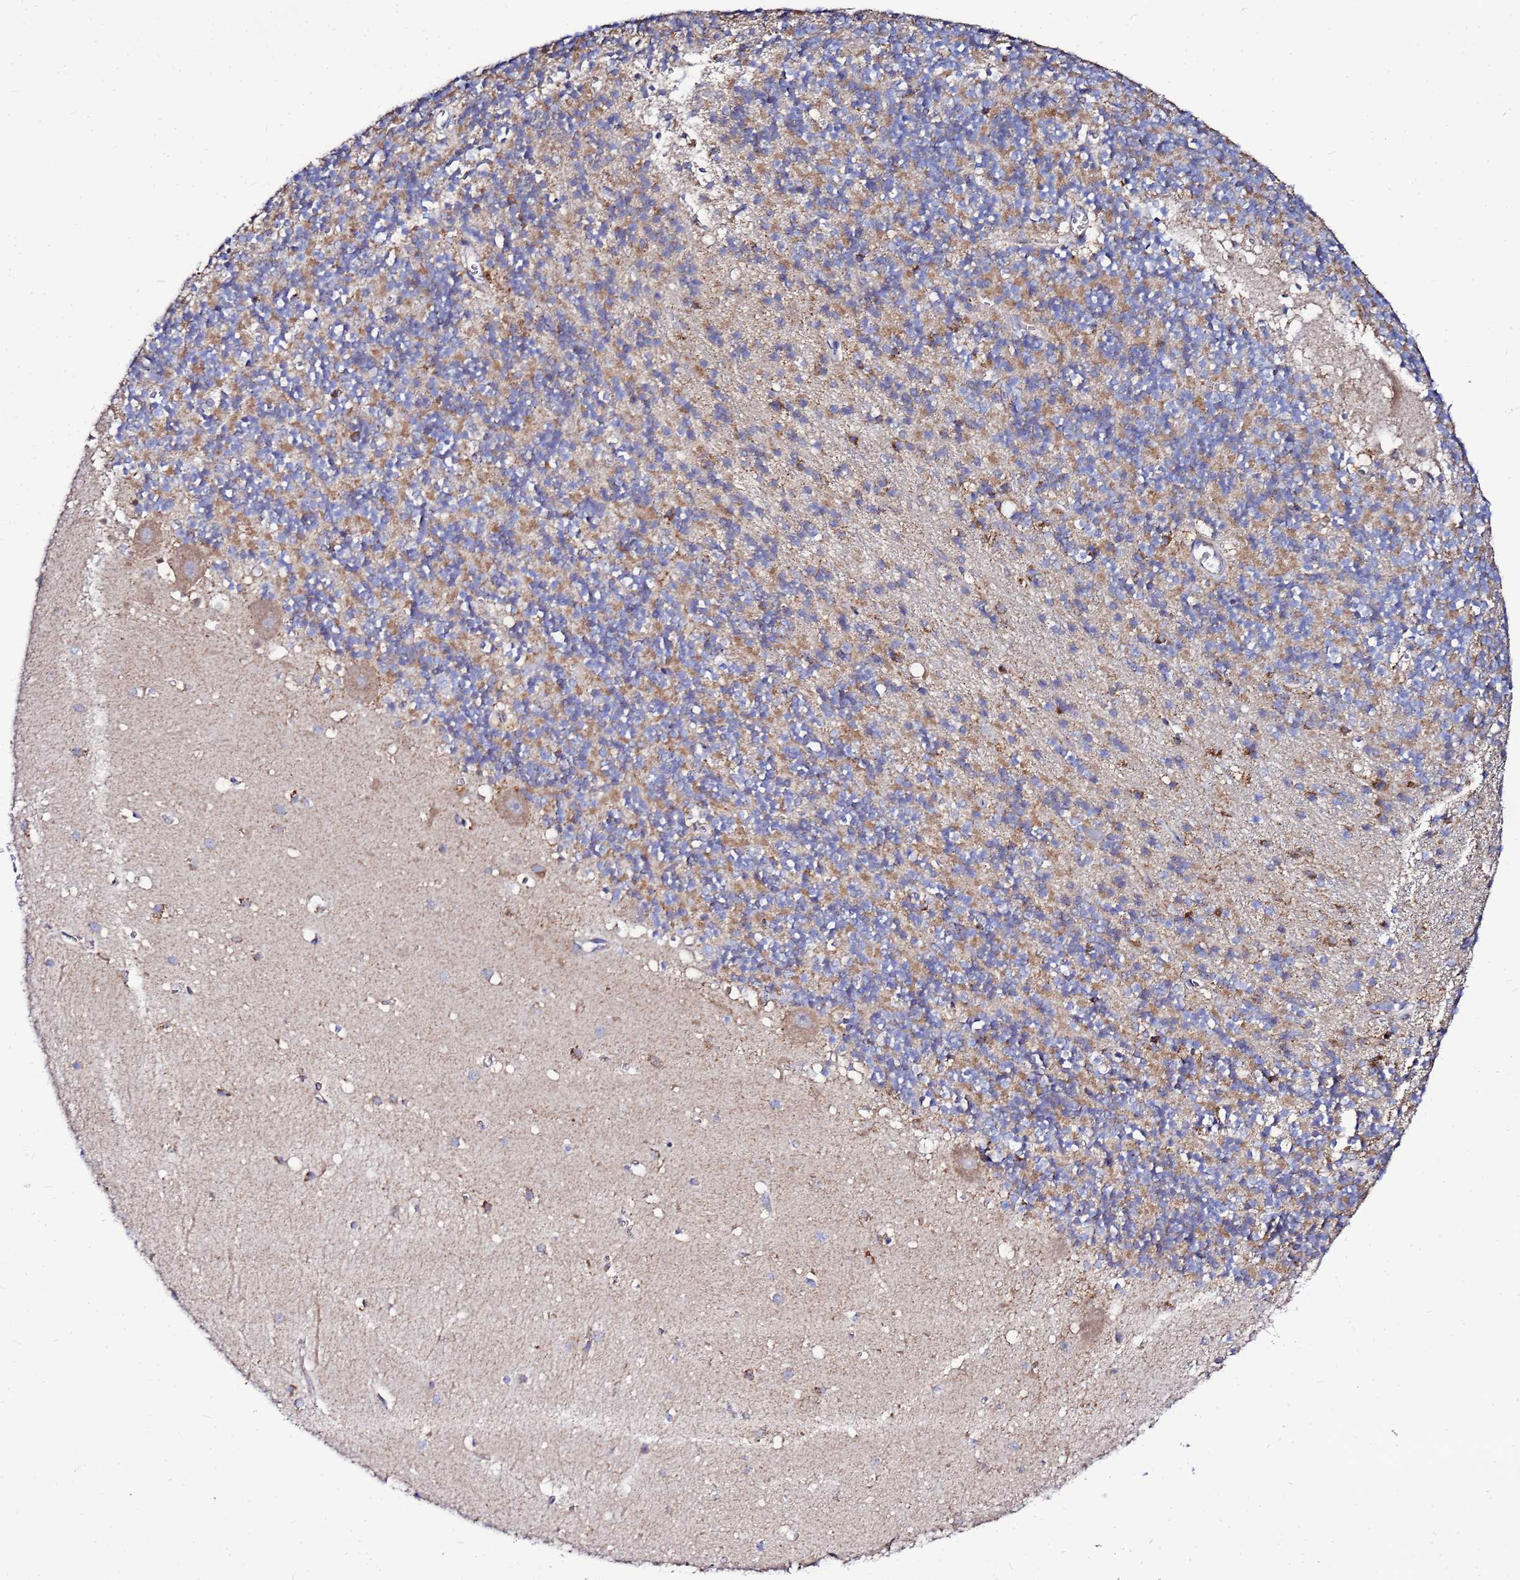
{"staining": {"intensity": "moderate", "quantity": "25%-75%", "location": "cytoplasmic/membranous"}, "tissue": "cerebellum", "cell_type": "Cells in granular layer", "image_type": "normal", "snomed": [{"axis": "morphology", "description": "Normal tissue, NOS"}, {"axis": "topography", "description": "Cerebellum"}], "caption": "IHC micrograph of normal cerebellum: cerebellum stained using immunohistochemistry demonstrates medium levels of moderate protein expression localized specifically in the cytoplasmic/membranous of cells in granular layer, appearing as a cytoplasmic/membranous brown color.", "gene": "FAHD2A", "patient": {"sex": "male", "age": 54}}